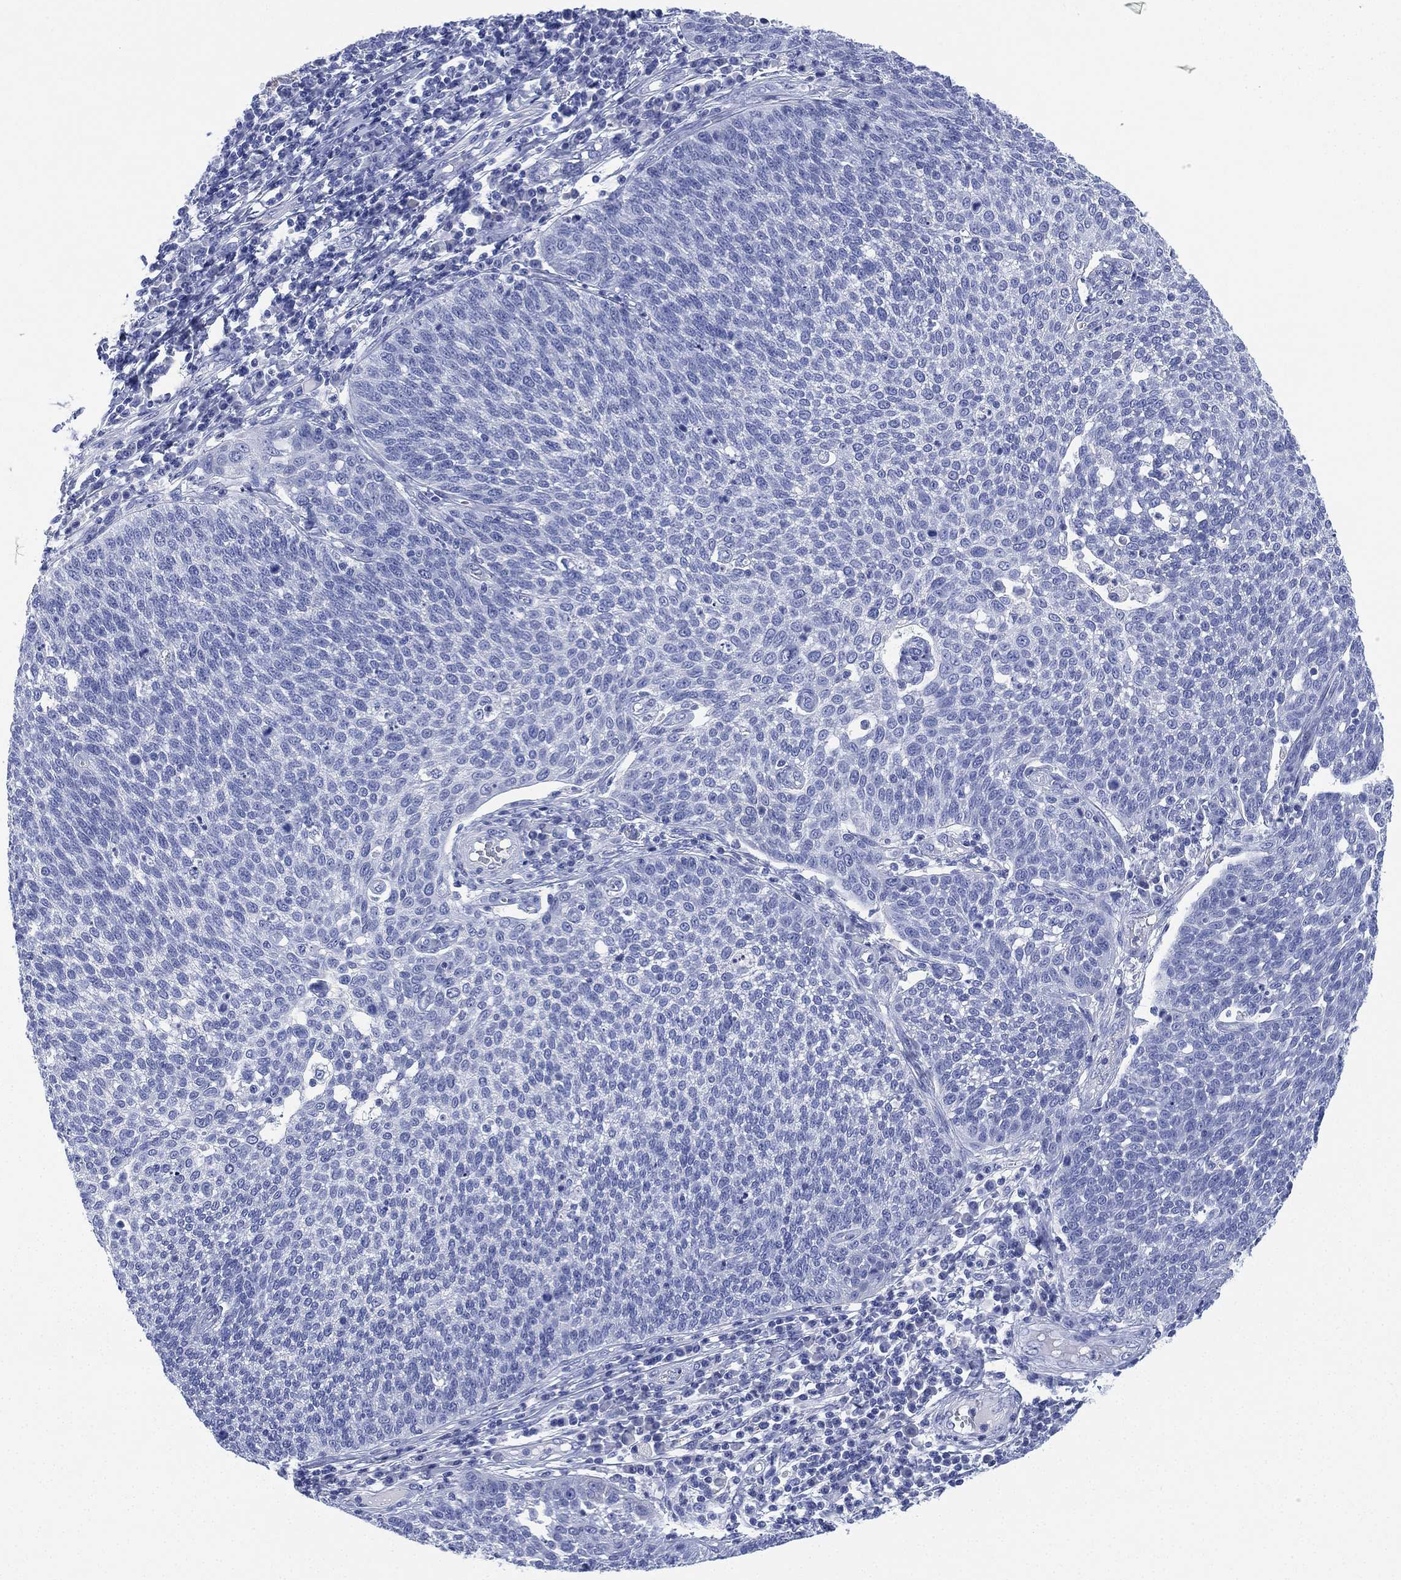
{"staining": {"intensity": "negative", "quantity": "none", "location": "none"}, "tissue": "cervical cancer", "cell_type": "Tumor cells", "image_type": "cancer", "snomed": [{"axis": "morphology", "description": "Squamous cell carcinoma, NOS"}, {"axis": "topography", "description": "Cervix"}], "caption": "The immunohistochemistry (IHC) micrograph has no significant positivity in tumor cells of cervical cancer (squamous cell carcinoma) tissue.", "gene": "SLC9C2", "patient": {"sex": "female", "age": 34}}